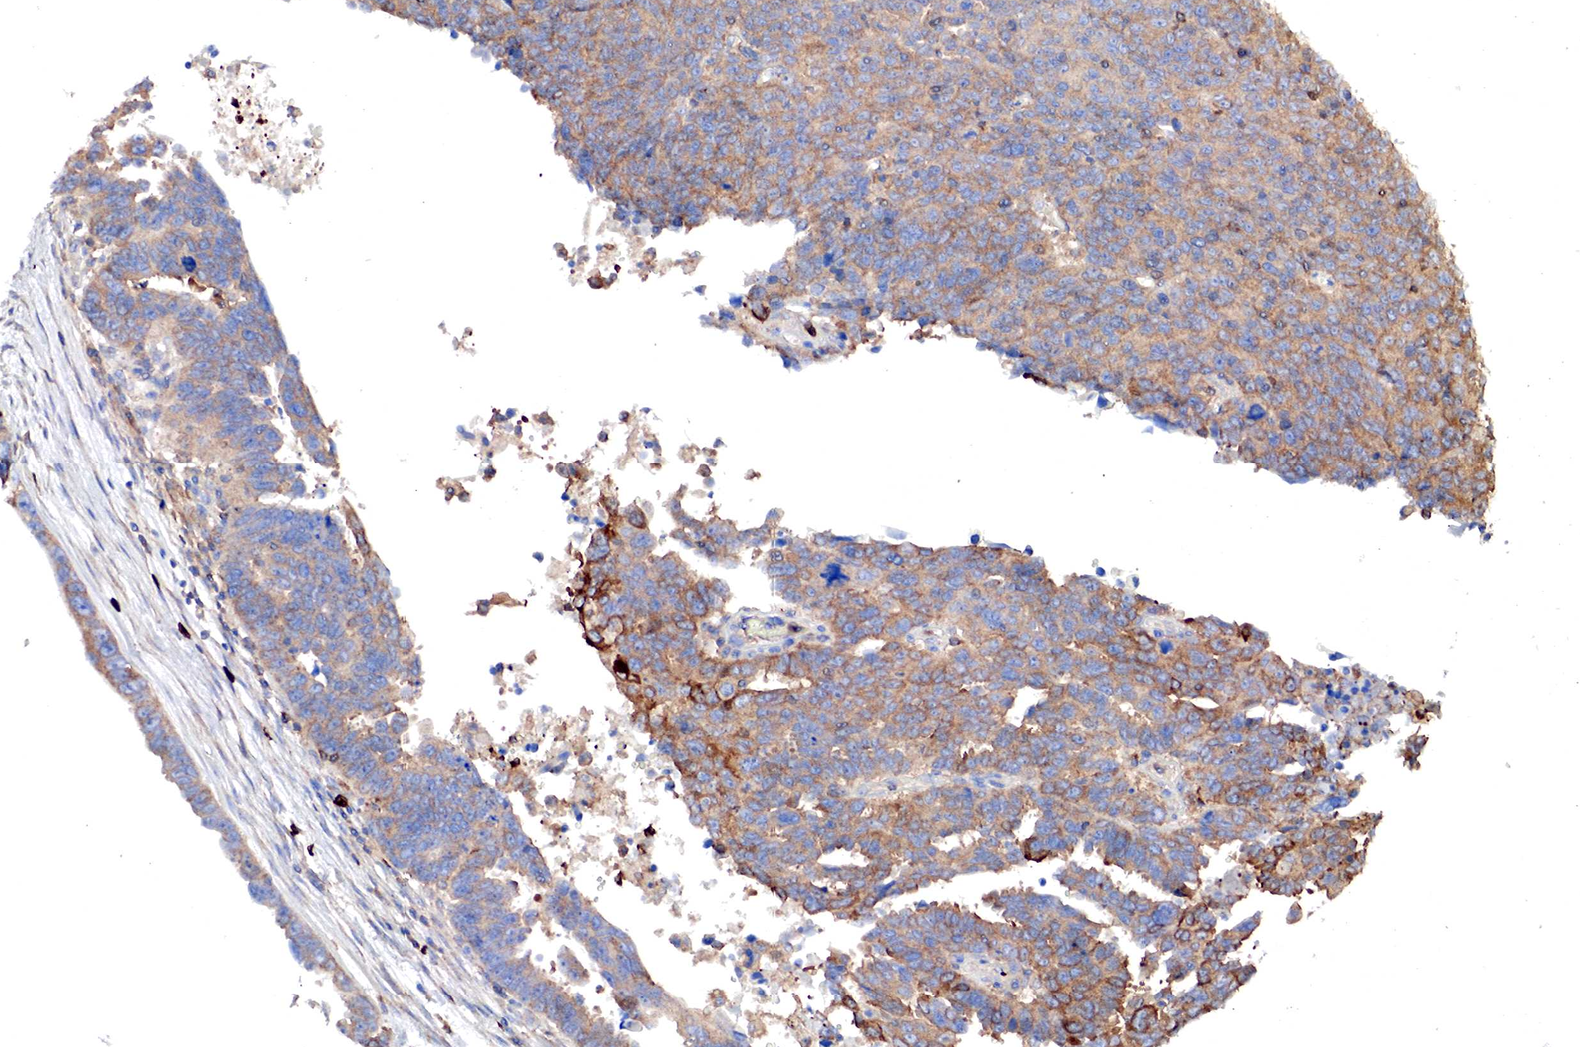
{"staining": {"intensity": "moderate", "quantity": "25%-75%", "location": "cytoplasmic/membranous"}, "tissue": "ovarian cancer", "cell_type": "Tumor cells", "image_type": "cancer", "snomed": [{"axis": "morphology", "description": "Carcinoma, endometroid"}, {"axis": "morphology", "description": "Cystadenocarcinoma, serous, NOS"}, {"axis": "topography", "description": "Ovary"}], "caption": "Moderate cytoplasmic/membranous expression for a protein is appreciated in about 25%-75% of tumor cells of ovarian cancer using immunohistochemistry.", "gene": "G6PD", "patient": {"sex": "female", "age": 45}}